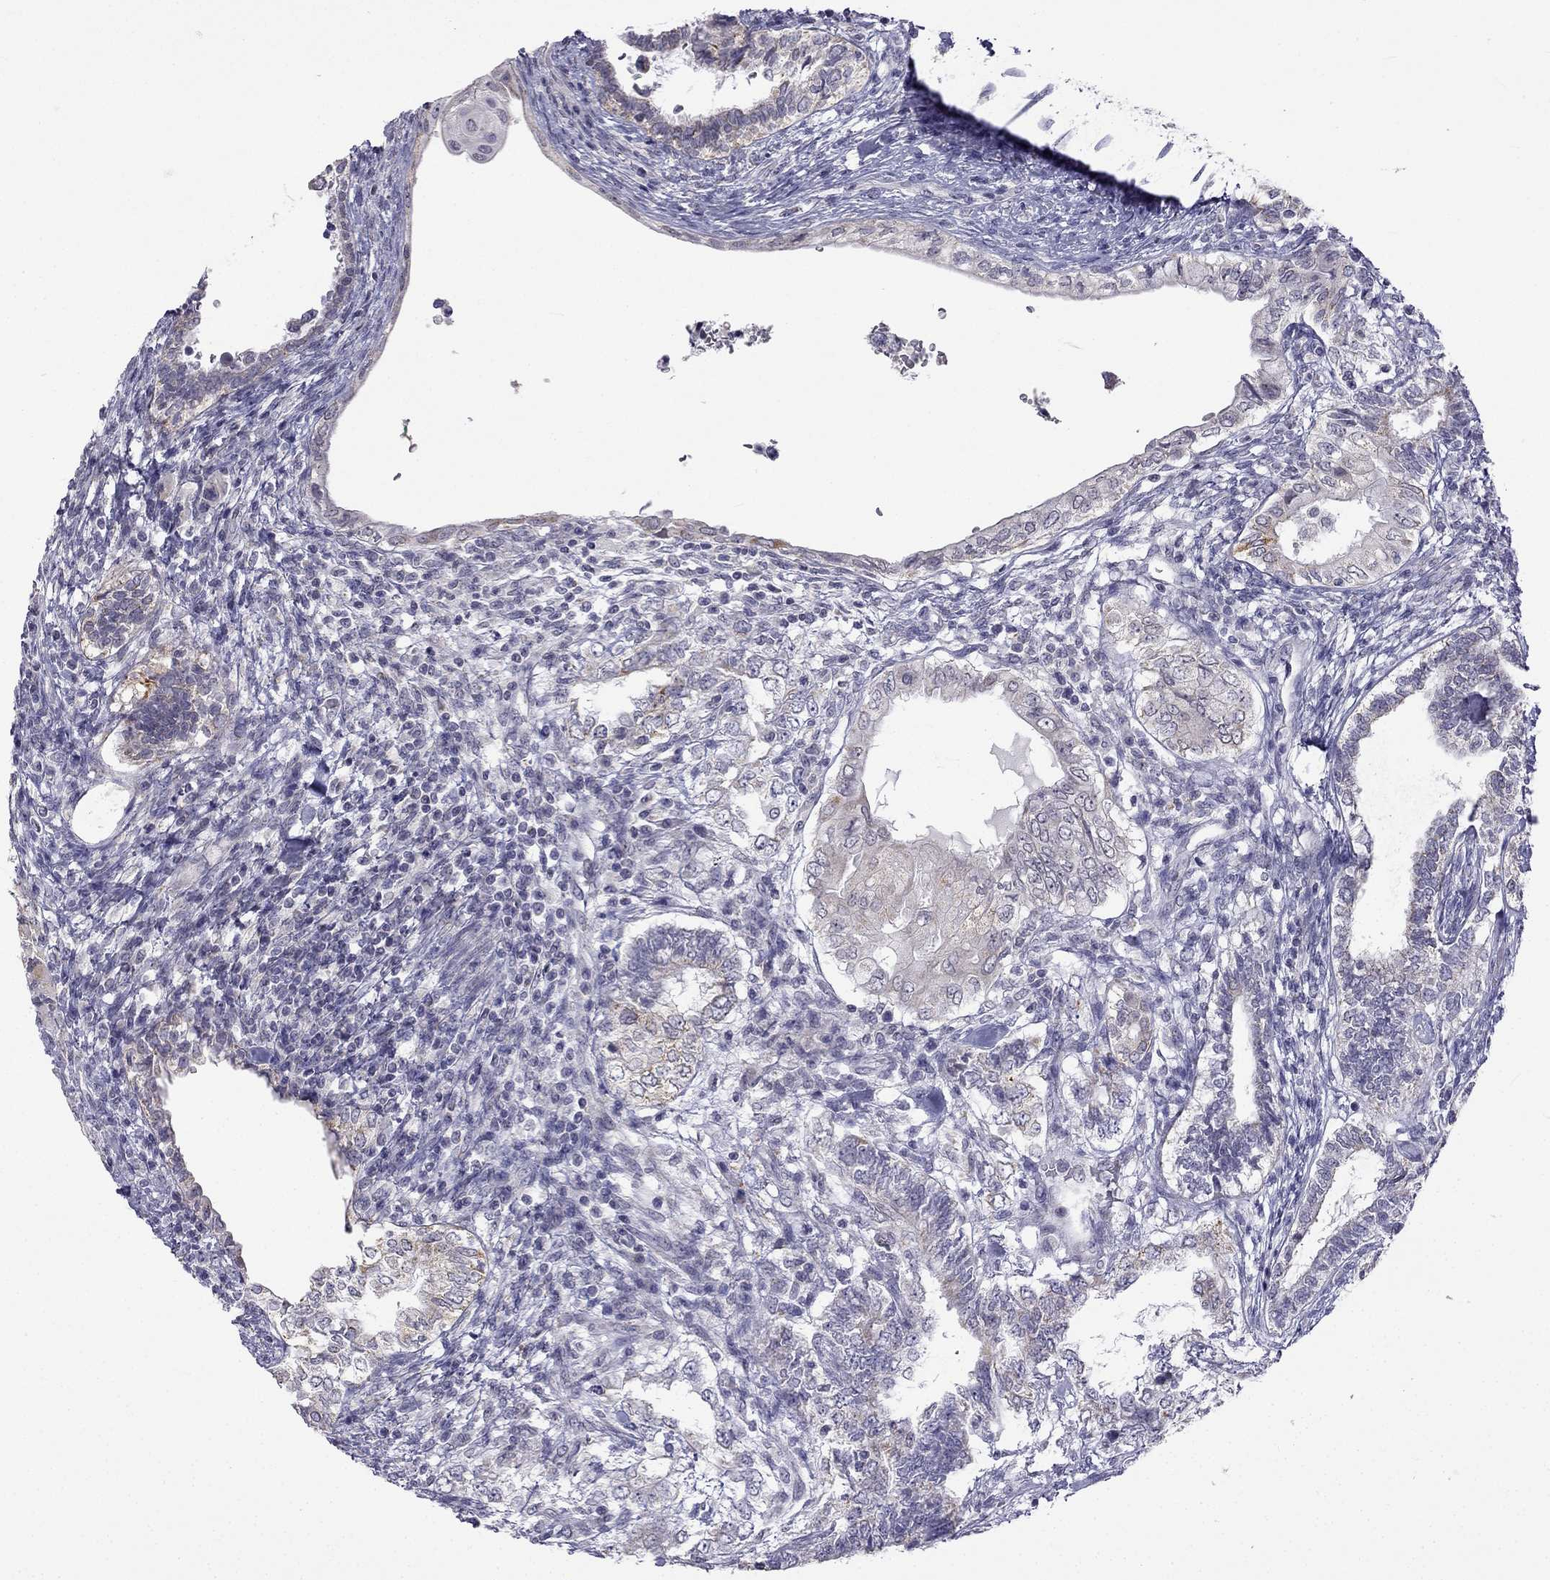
{"staining": {"intensity": "negative", "quantity": "none", "location": "none"}, "tissue": "testis cancer", "cell_type": "Tumor cells", "image_type": "cancer", "snomed": [{"axis": "morphology", "description": "Seminoma, NOS"}, {"axis": "morphology", "description": "Carcinoma, Embryonal, NOS"}, {"axis": "topography", "description": "Testis"}], "caption": "An IHC micrograph of testis embryonal carcinoma is shown. There is no staining in tumor cells of testis embryonal carcinoma.", "gene": "C5orf49", "patient": {"sex": "male", "age": 41}}